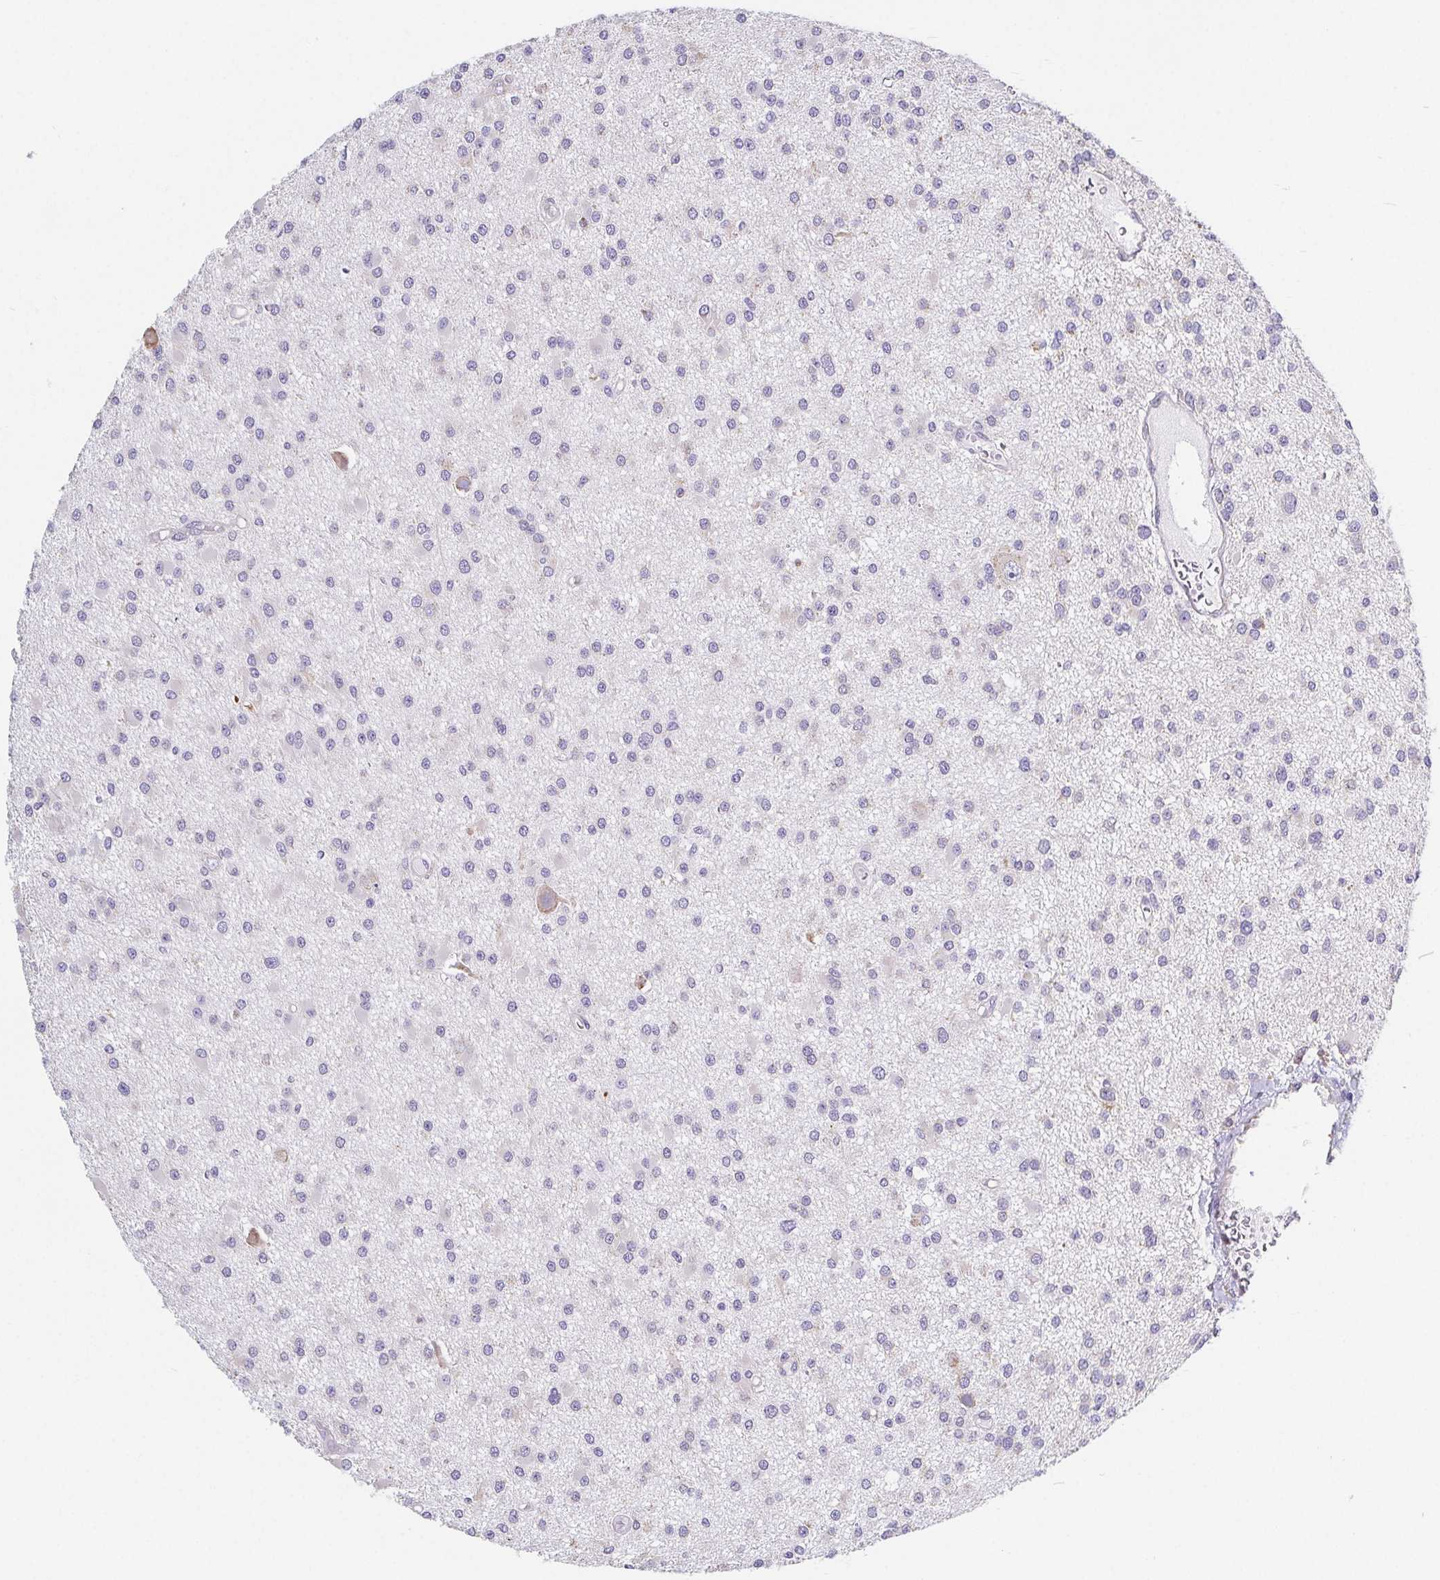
{"staining": {"intensity": "negative", "quantity": "none", "location": "none"}, "tissue": "glioma", "cell_type": "Tumor cells", "image_type": "cancer", "snomed": [{"axis": "morphology", "description": "Glioma, malignant, High grade"}, {"axis": "topography", "description": "Brain"}], "caption": "IHC micrograph of neoplastic tissue: malignant glioma (high-grade) stained with DAB exhibits no significant protein staining in tumor cells.", "gene": "ADAM8", "patient": {"sex": "male", "age": 54}}